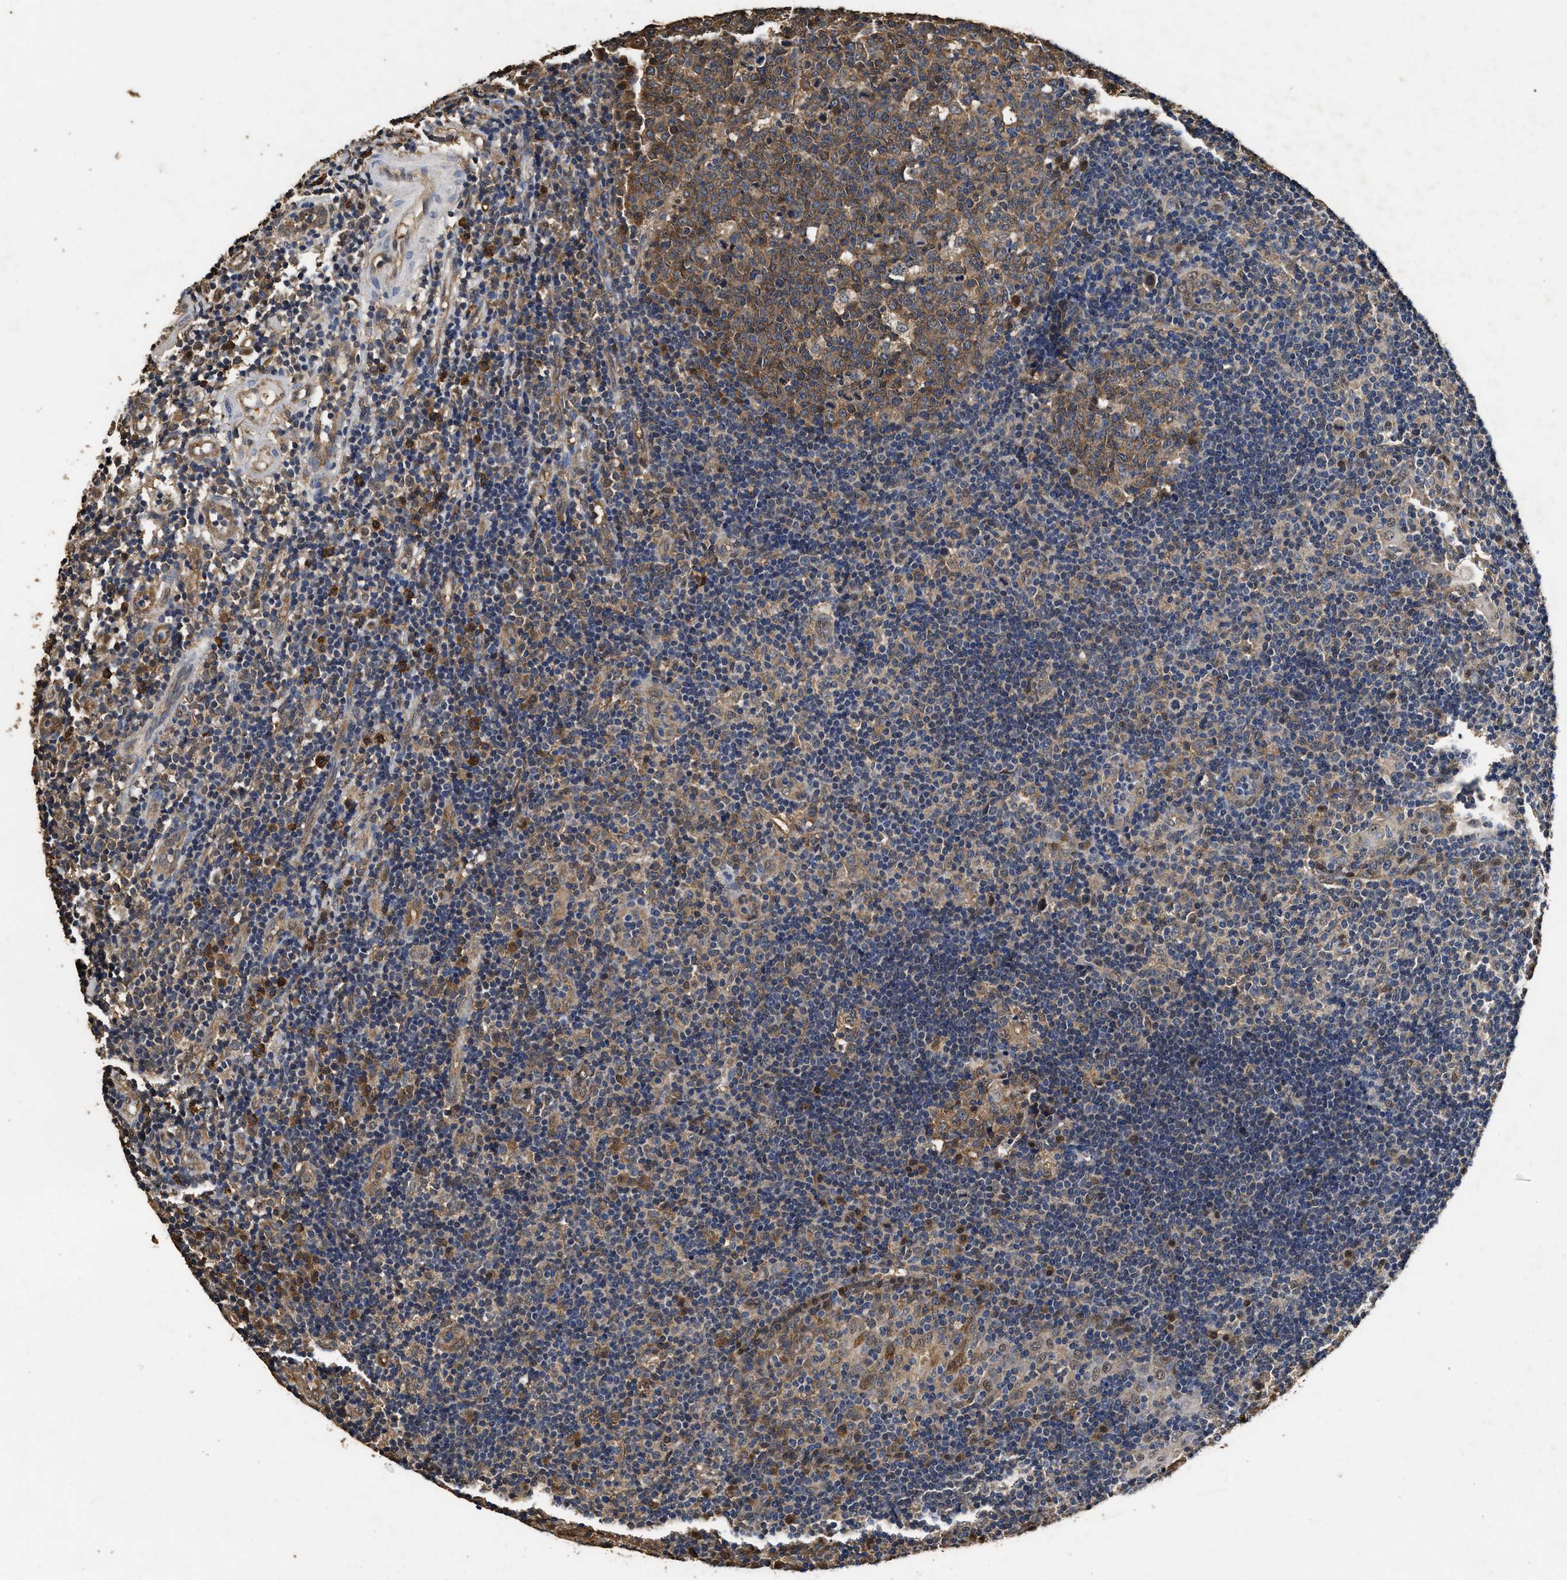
{"staining": {"intensity": "moderate", "quantity": ">75%", "location": "cytoplasmic/membranous"}, "tissue": "tonsil", "cell_type": "Germinal center cells", "image_type": "normal", "snomed": [{"axis": "morphology", "description": "Normal tissue, NOS"}, {"axis": "topography", "description": "Tonsil"}], "caption": "Immunohistochemical staining of normal human tonsil displays >75% levels of moderate cytoplasmic/membranous protein positivity in approximately >75% of germinal center cells. (DAB IHC with brightfield microscopy, high magnification).", "gene": "YWHAE", "patient": {"sex": "female", "age": 40}}